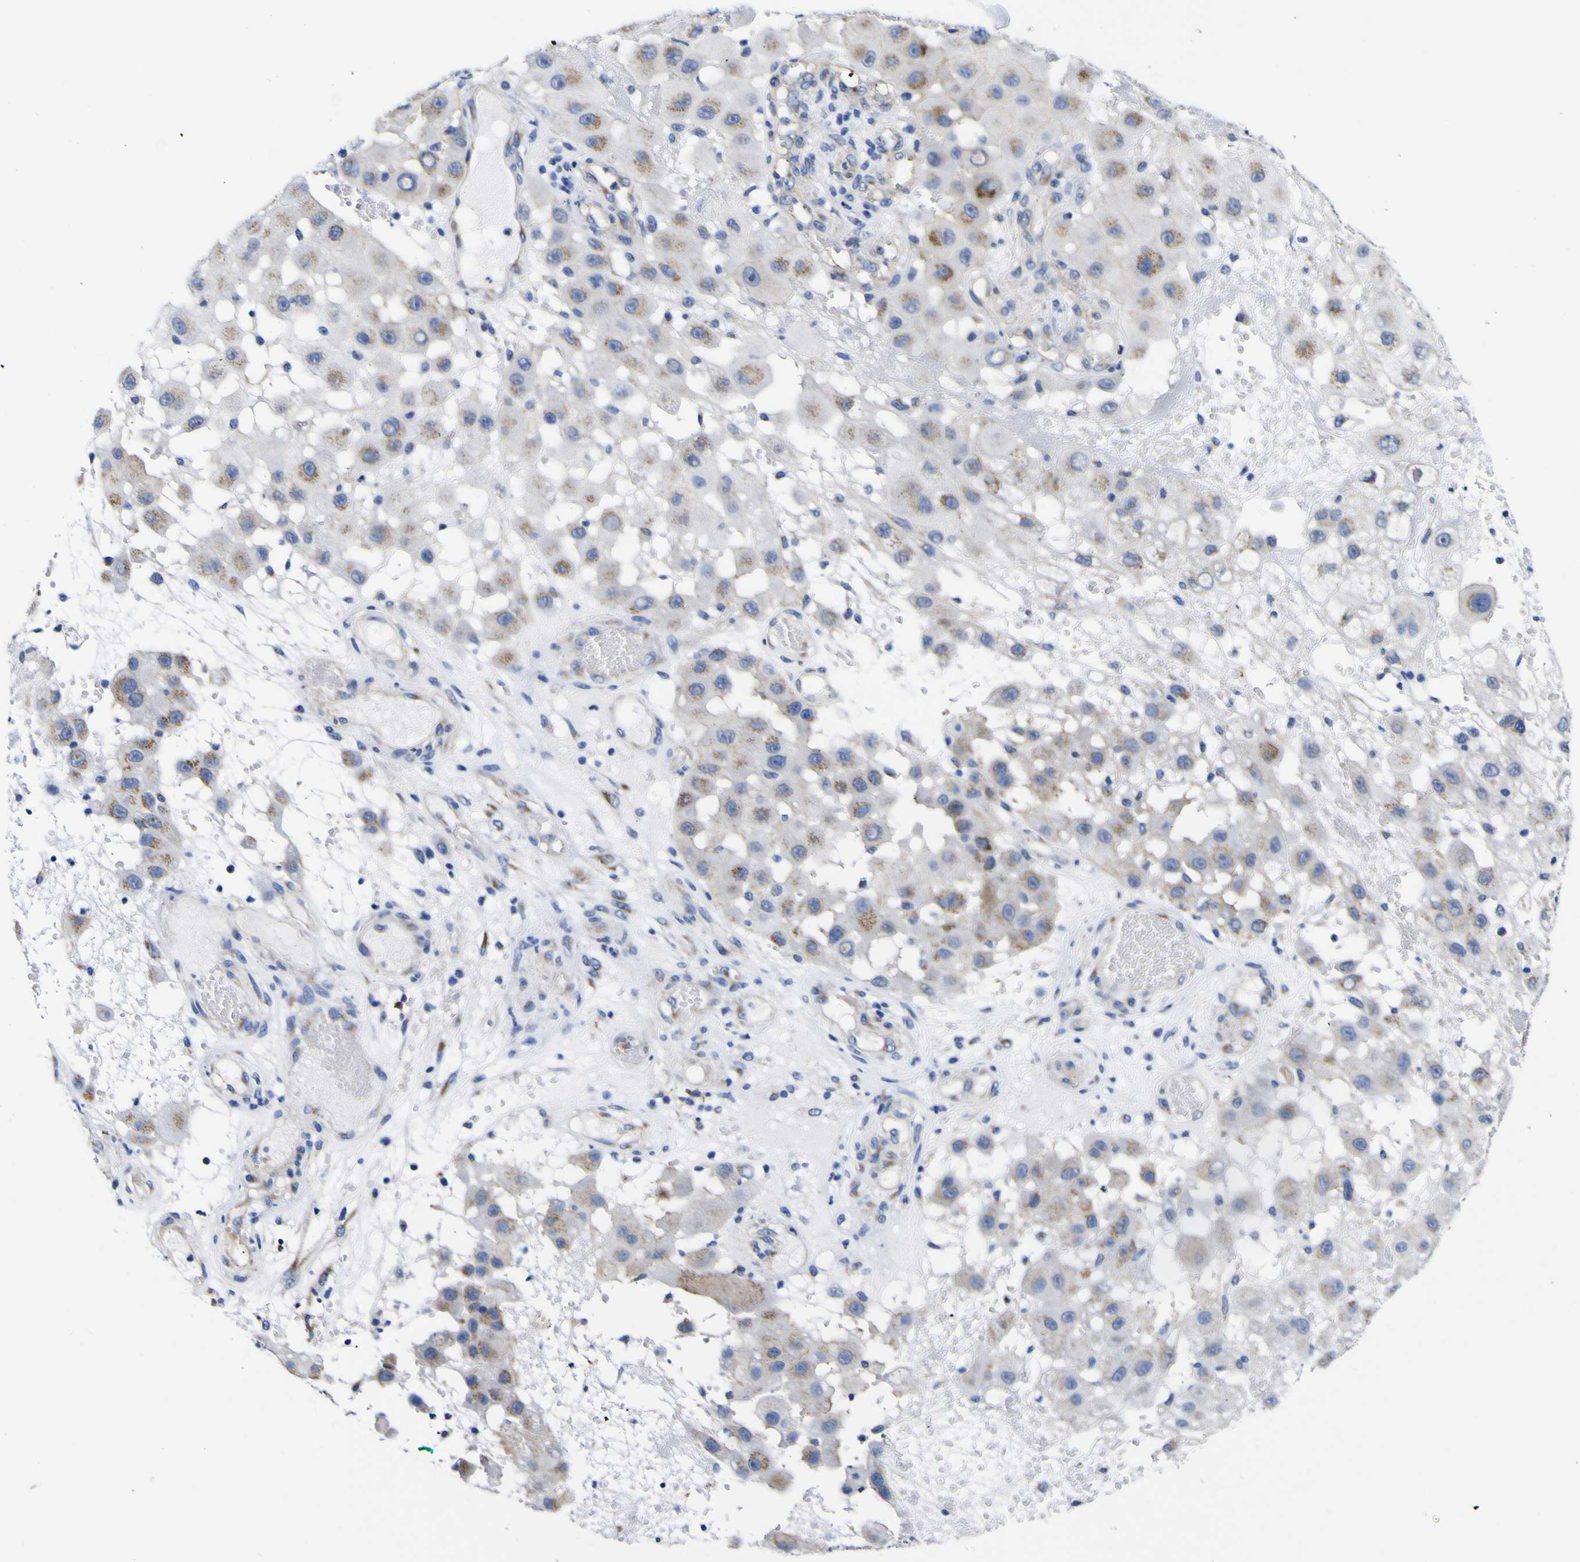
{"staining": {"intensity": "weak", "quantity": "25%-75%", "location": "cytoplasmic/membranous"}, "tissue": "melanoma", "cell_type": "Tumor cells", "image_type": "cancer", "snomed": [{"axis": "morphology", "description": "Malignant melanoma, NOS"}, {"axis": "topography", "description": "Skin"}], "caption": "The immunohistochemical stain shows weak cytoplasmic/membranous expression in tumor cells of malignant melanoma tissue.", "gene": "GOLM1", "patient": {"sex": "female", "age": 81}}